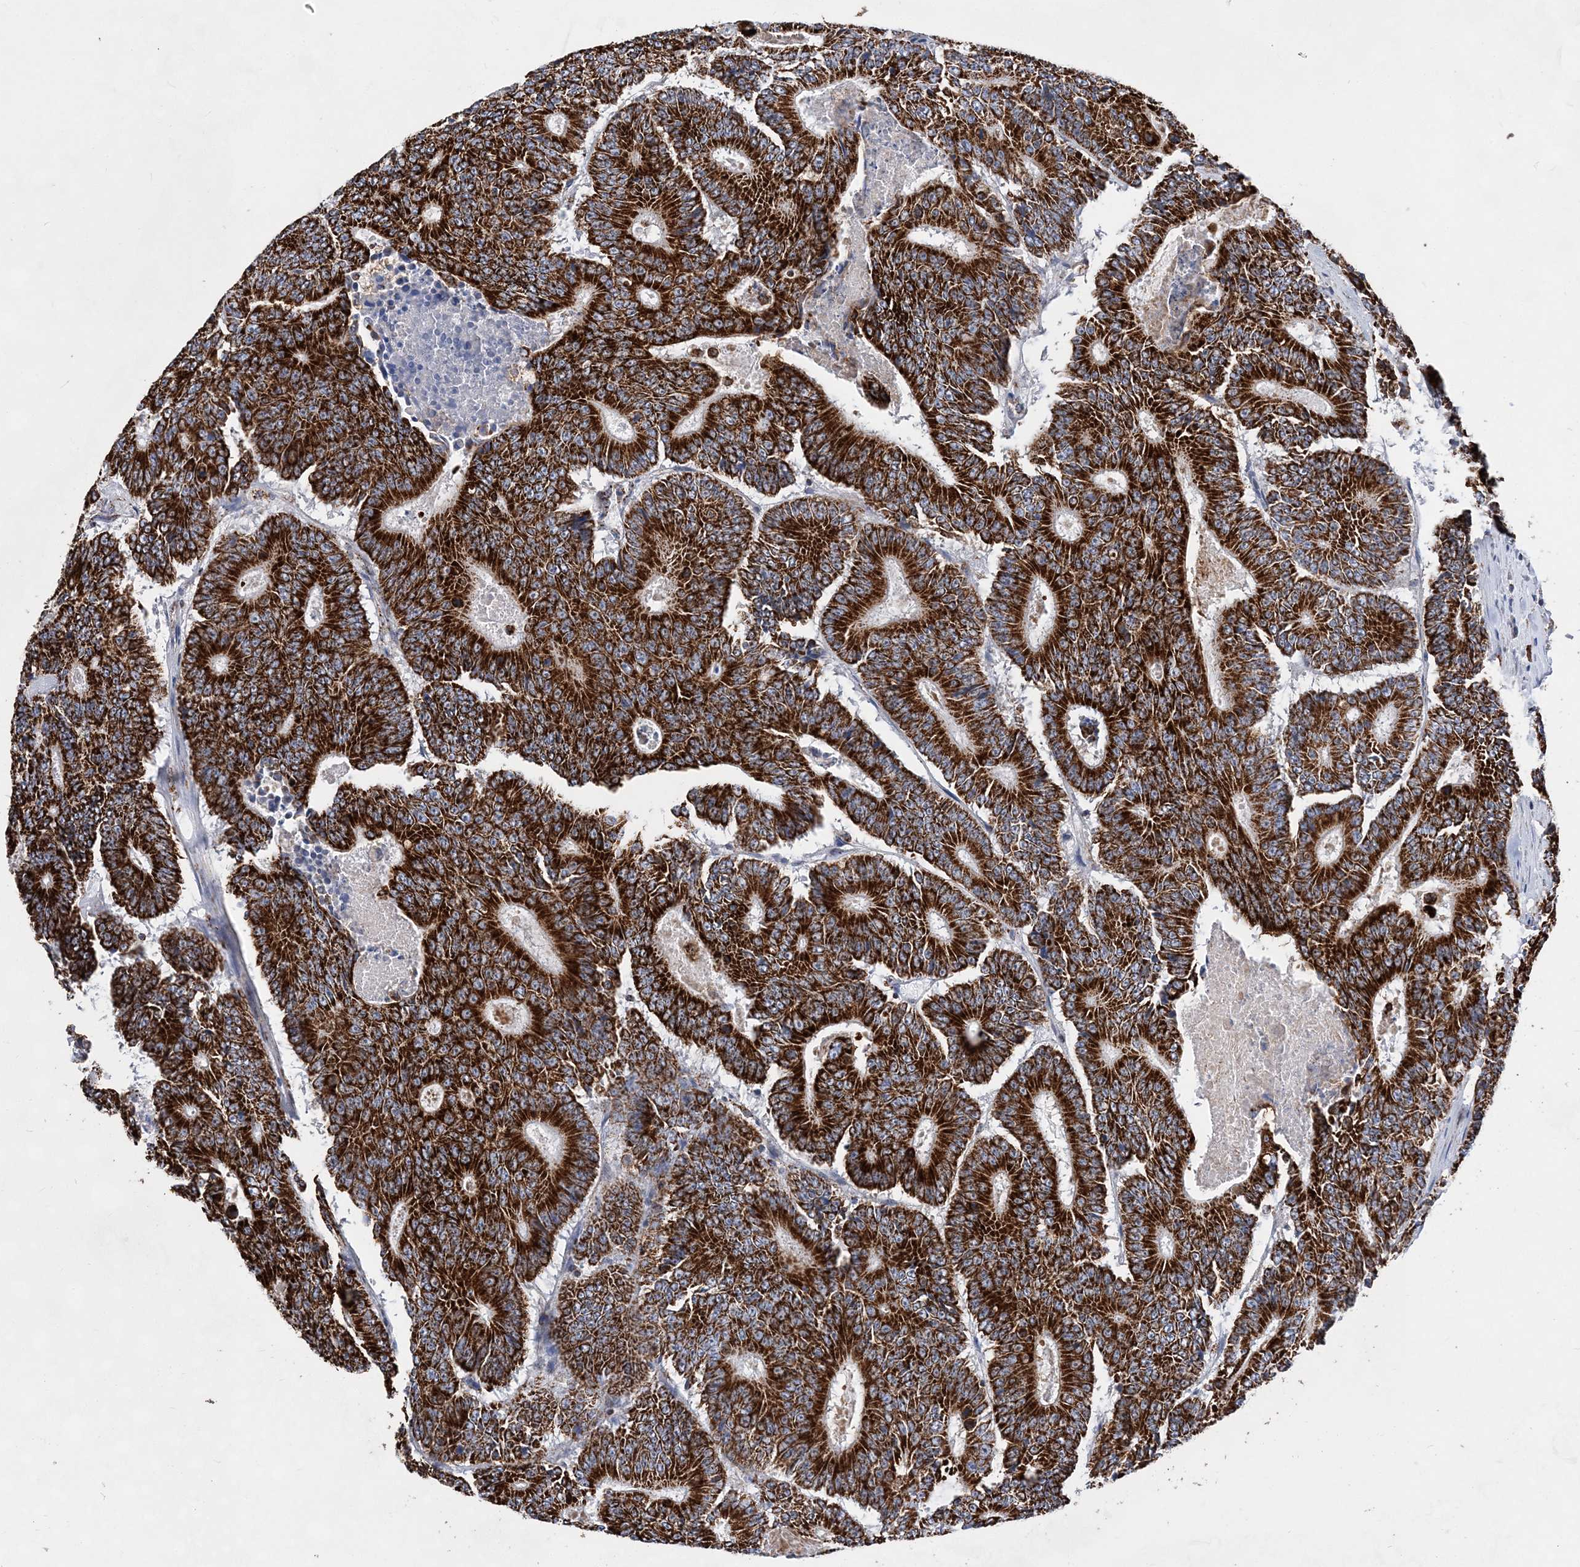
{"staining": {"intensity": "strong", "quantity": ">75%", "location": "cytoplasmic/membranous"}, "tissue": "colorectal cancer", "cell_type": "Tumor cells", "image_type": "cancer", "snomed": [{"axis": "morphology", "description": "Adenocarcinoma, NOS"}, {"axis": "topography", "description": "Colon"}], "caption": "An immunohistochemistry histopathology image of neoplastic tissue is shown. Protein staining in brown shows strong cytoplasmic/membranous positivity in colorectal cancer (adenocarcinoma) within tumor cells. Nuclei are stained in blue.", "gene": "ACOT9", "patient": {"sex": "male", "age": 83}}